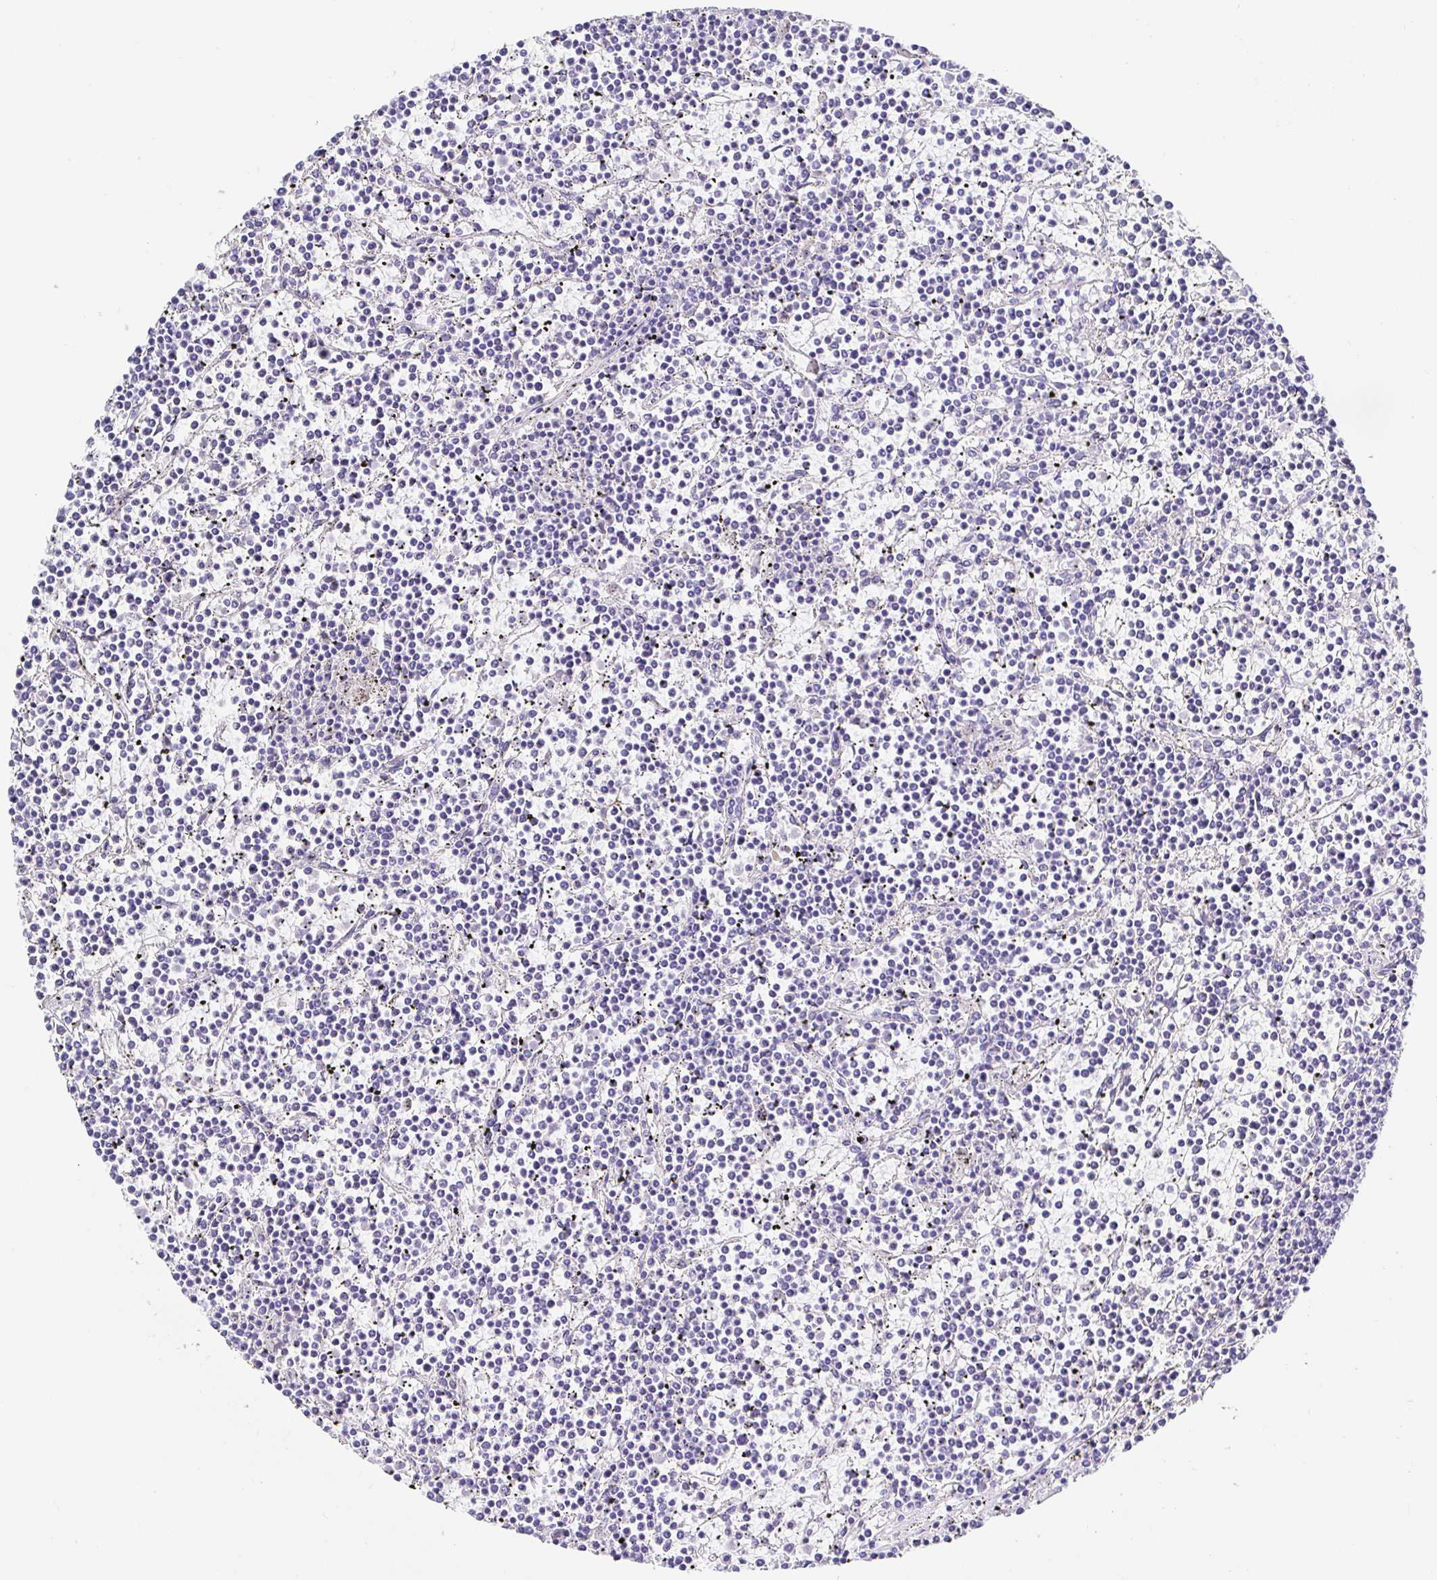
{"staining": {"intensity": "negative", "quantity": "none", "location": "none"}, "tissue": "lymphoma", "cell_type": "Tumor cells", "image_type": "cancer", "snomed": [{"axis": "morphology", "description": "Malignant lymphoma, non-Hodgkin's type, Low grade"}, {"axis": "topography", "description": "Spleen"}], "caption": "A high-resolution micrograph shows IHC staining of low-grade malignant lymphoma, non-Hodgkin's type, which exhibits no significant staining in tumor cells. Nuclei are stained in blue.", "gene": "MAOA", "patient": {"sex": "female", "age": 19}}